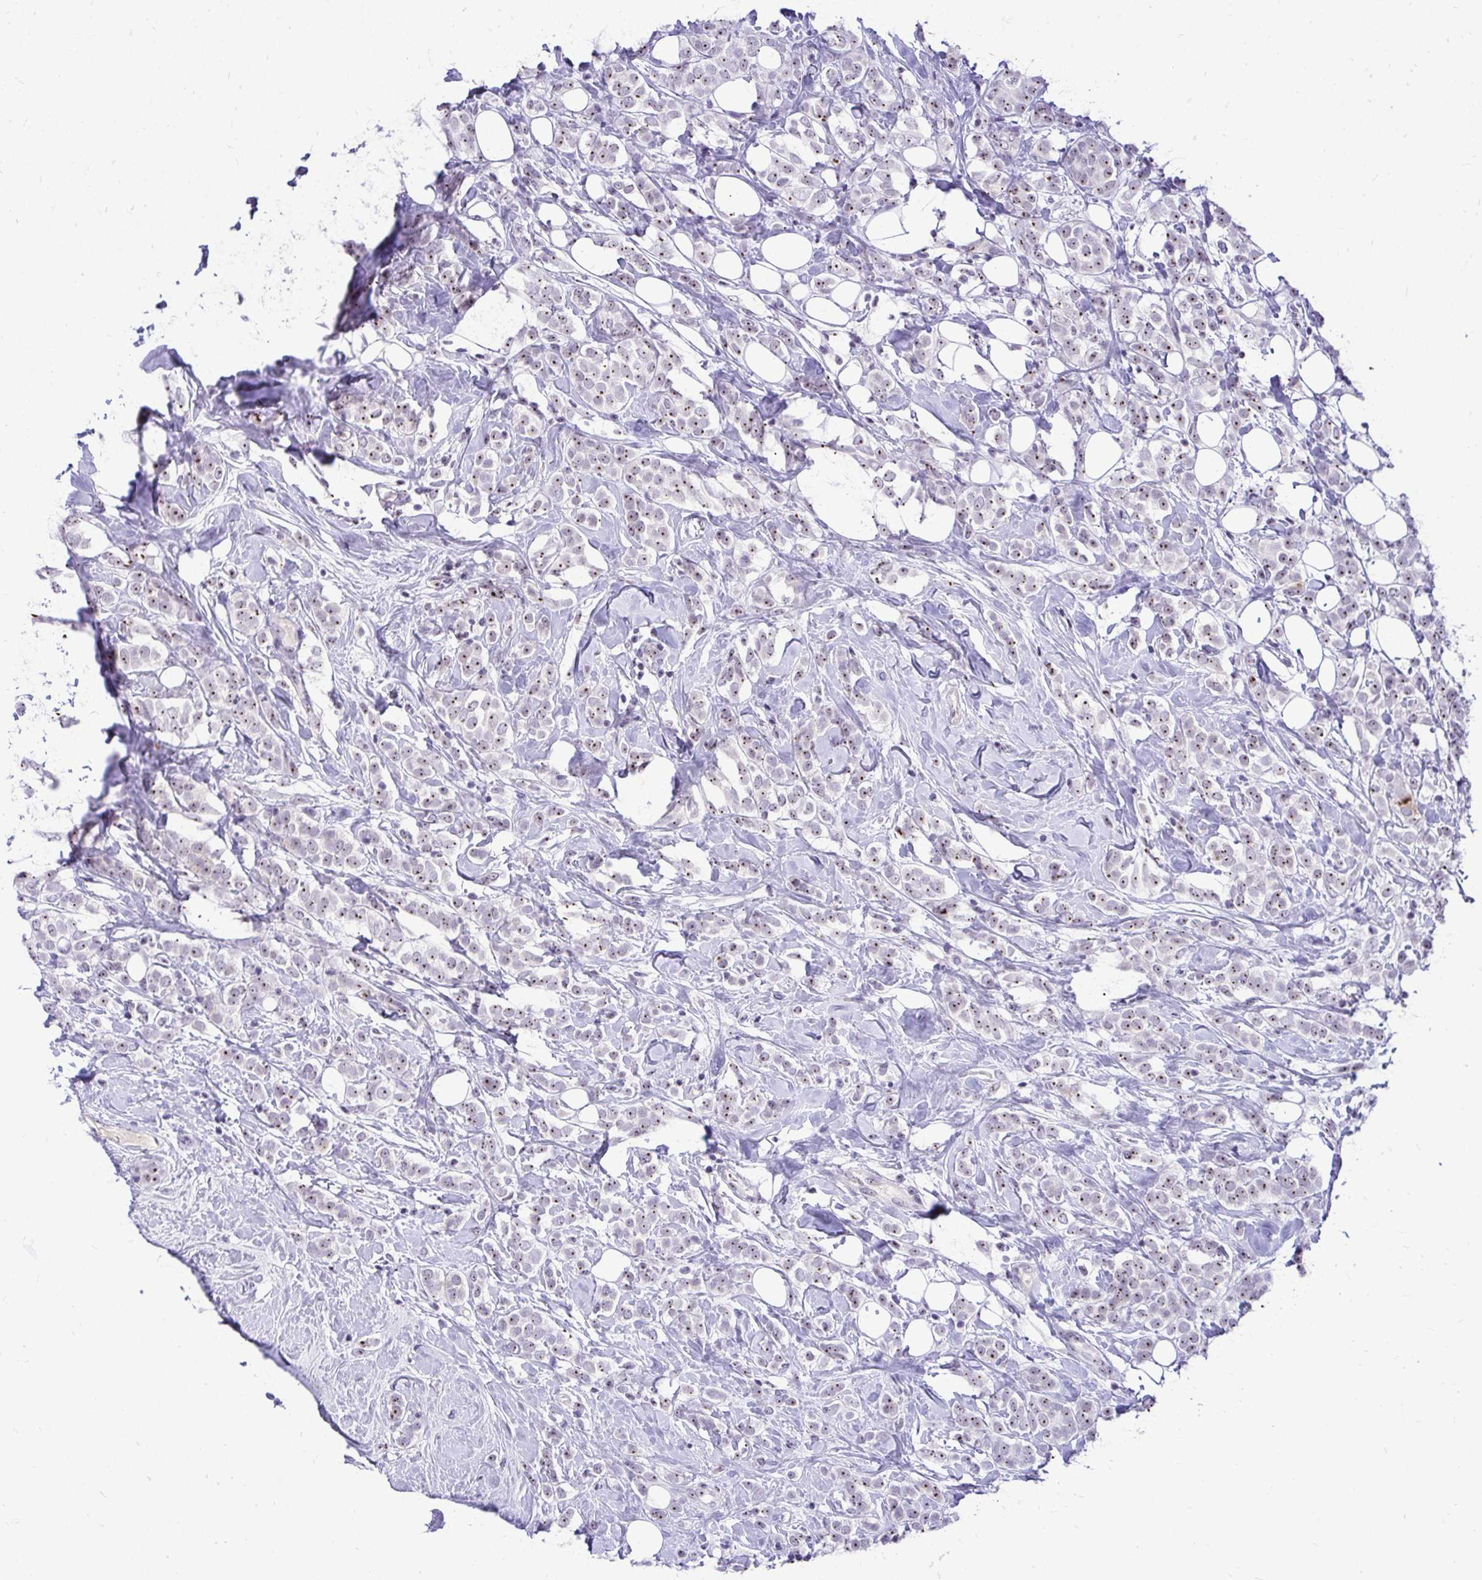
{"staining": {"intensity": "weak", "quantity": "25%-75%", "location": "nuclear"}, "tissue": "breast cancer", "cell_type": "Tumor cells", "image_type": "cancer", "snomed": [{"axis": "morphology", "description": "Lobular carcinoma"}, {"axis": "topography", "description": "Breast"}], "caption": "Immunohistochemical staining of lobular carcinoma (breast) displays weak nuclear protein positivity in approximately 25%-75% of tumor cells. (DAB (3,3'-diaminobenzidine) IHC, brown staining for protein, blue staining for nuclei).", "gene": "NIFK", "patient": {"sex": "female", "age": 49}}